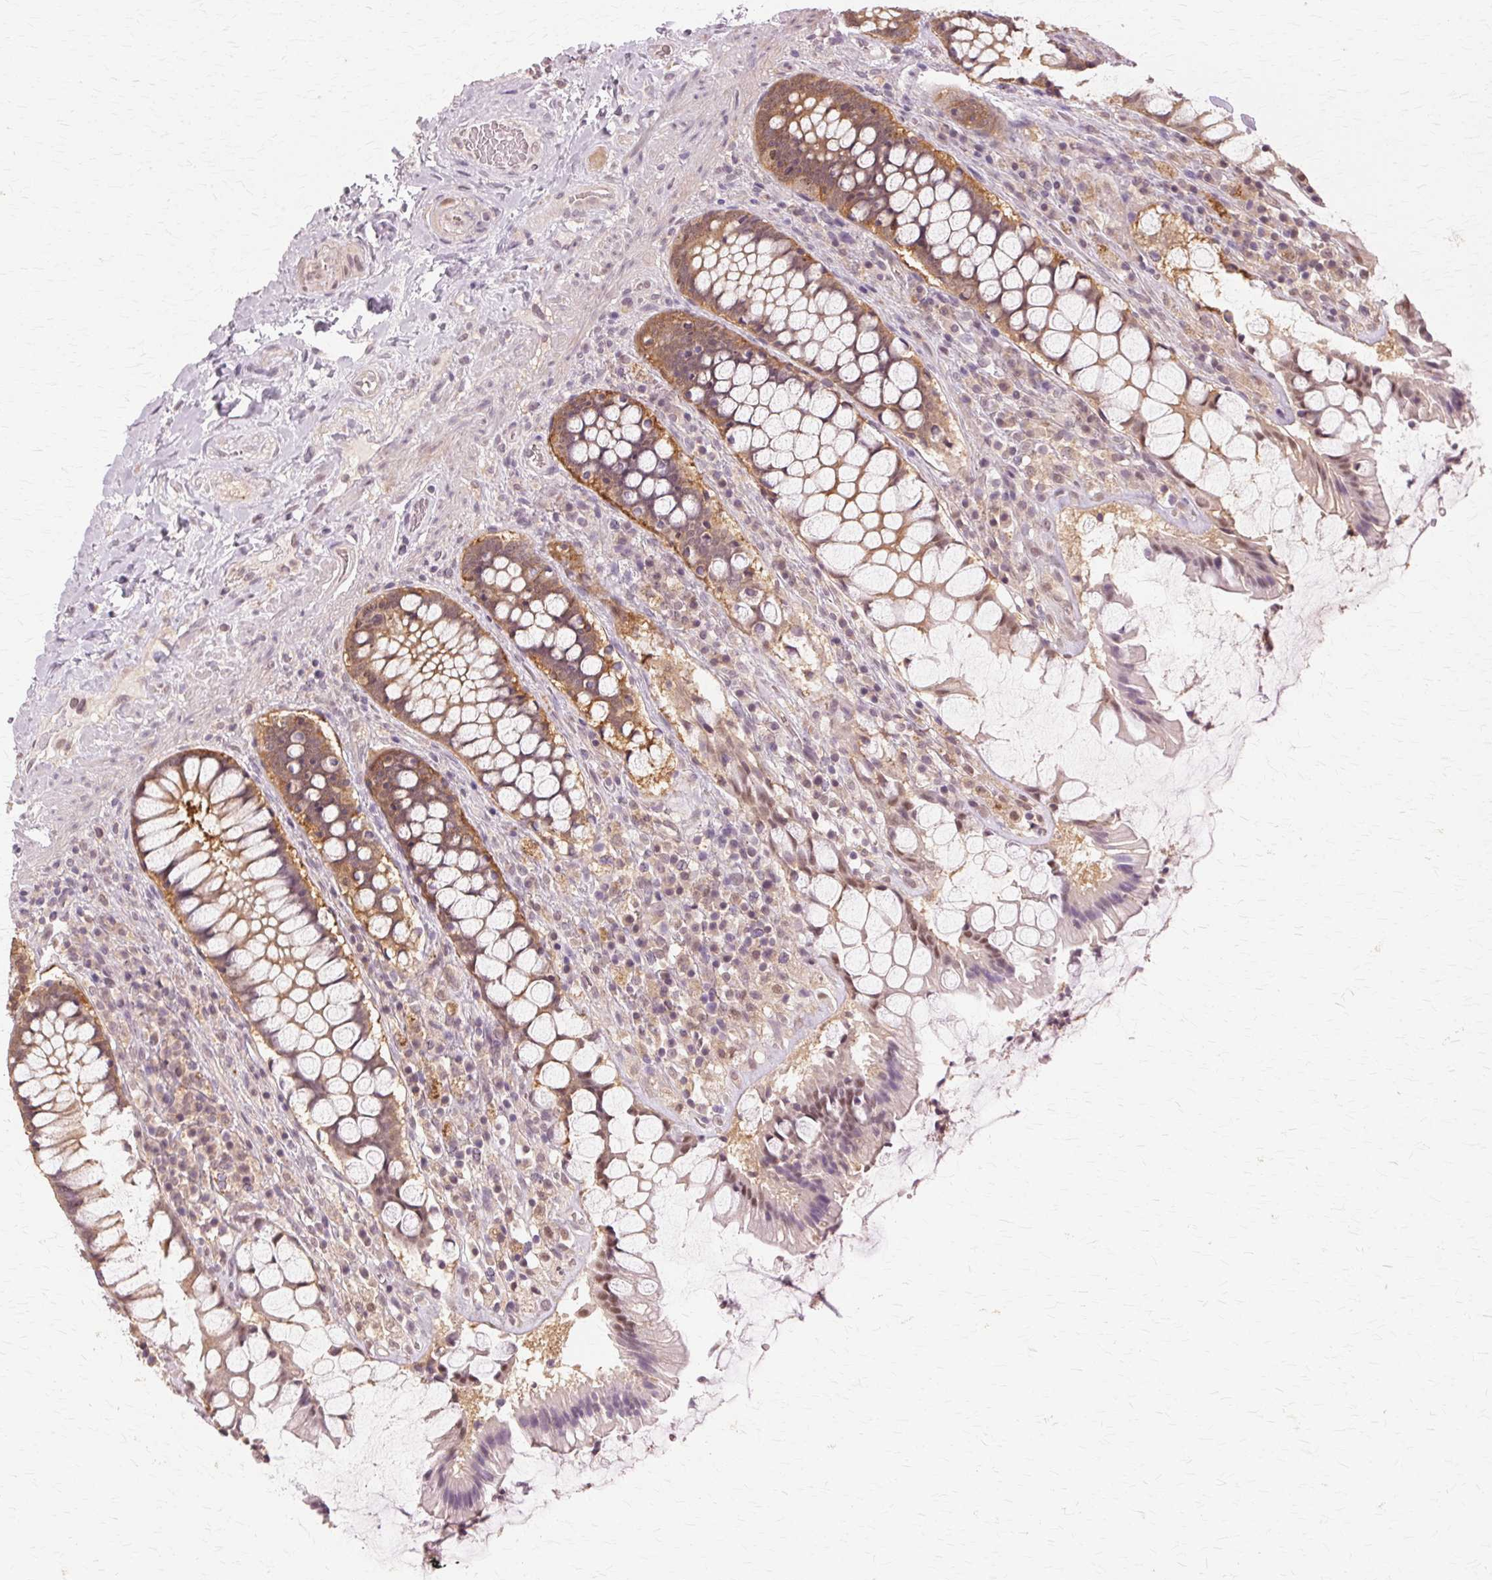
{"staining": {"intensity": "moderate", "quantity": "25%-75%", "location": "cytoplasmic/membranous"}, "tissue": "rectum", "cell_type": "Glandular cells", "image_type": "normal", "snomed": [{"axis": "morphology", "description": "Normal tissue, NOS"}, {"axis": "topography", "description": "Rectum"}], "caption": "A micrograph showing moderate cytoplasmic/membranous staining in about 25%-75% of glandular cells in normal rectum, as visualized by brown immunohistochemical staining.", "gene": "PRMT5", "patient": {"sex": "female", "age": 58}}